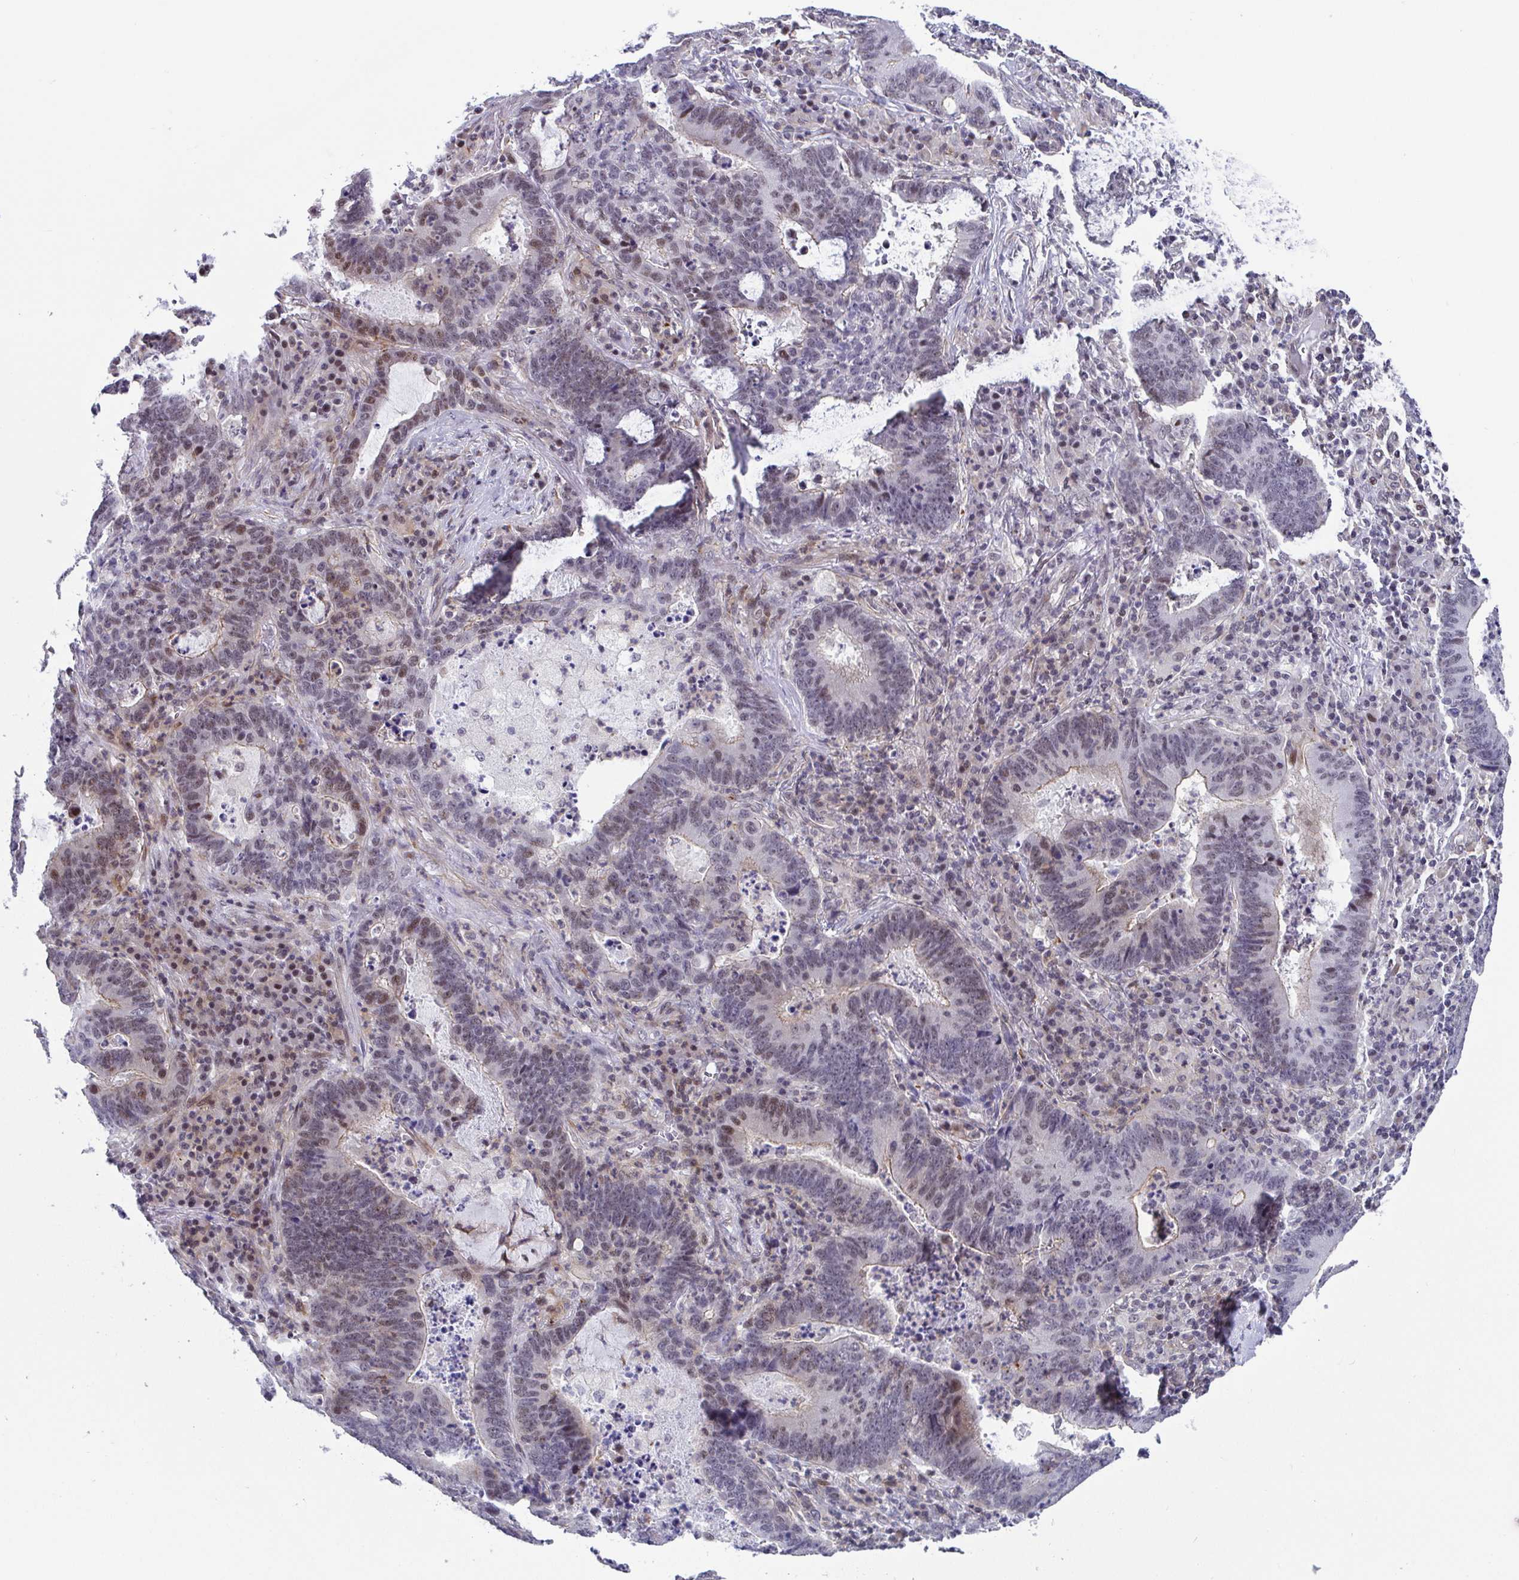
{"staining": {"intensity": "weak", "quantity": "25%-75%", "location": "nuclear"}, "tissue": "lung cancer", "cell_type": "Tumor cells", "image_type": "cancer", "snomed": [{"axis": "morphology", "description": "Aneuploidy"}, {"axis": "morphology", "description": "Adenocarcinoma, NOS"}, {"axis": "morphology", "description": "Adenocarcinoma primary or metastatic"}, {"axis": "topography", "description": "Lung"}], "caption": "Immunohistochemical staining of adenocarcinoma primary or metastatic (lung) demonstrates low levels of weak nuclear protein staining in approximately 25%-75% of tumor cells.", "gene": "WDR72", "patient": {"sex": "female", "age": 75}}